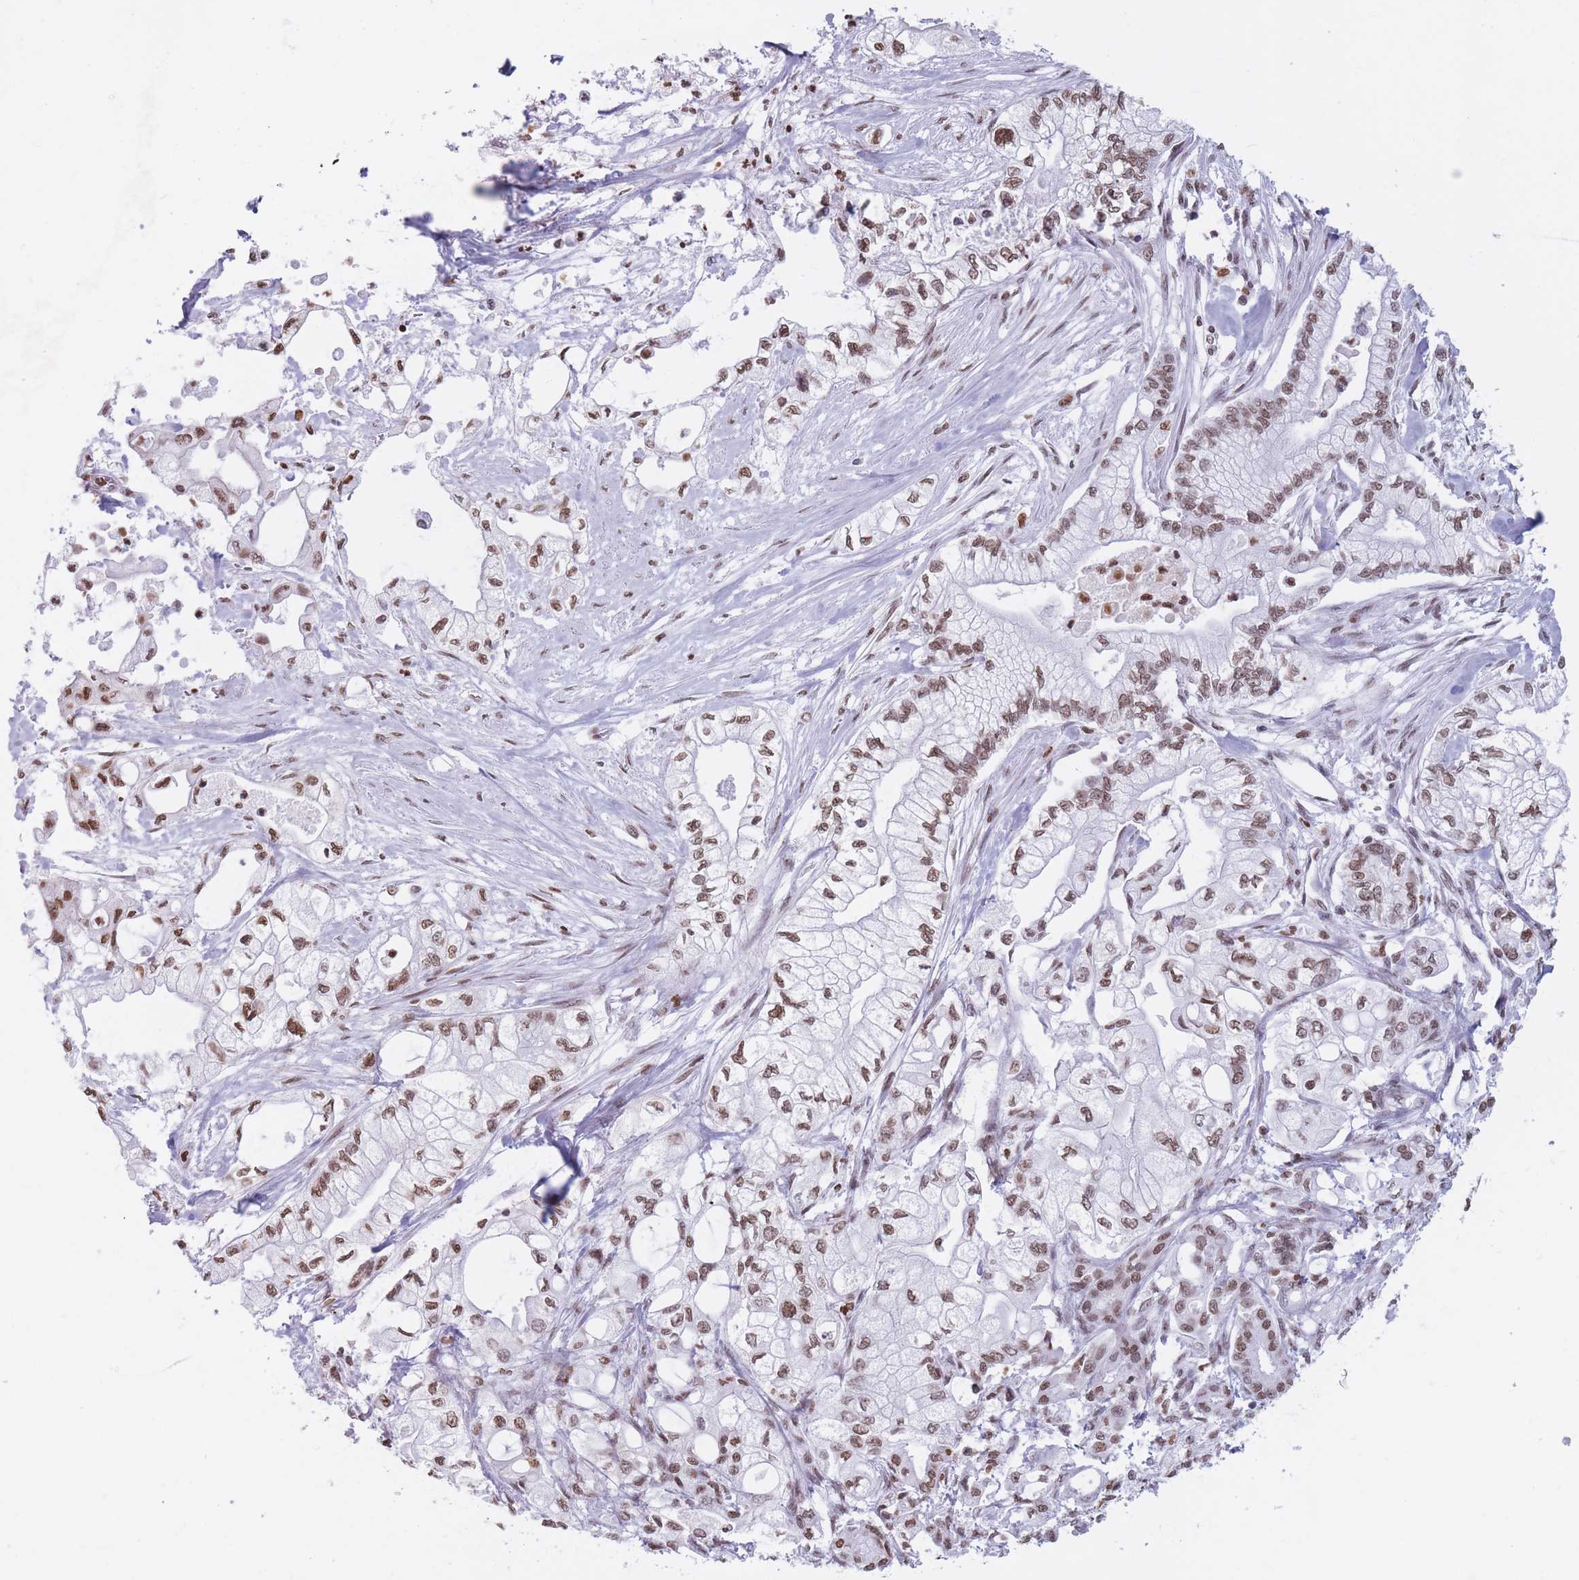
{"staining": {"intensity": "moderate", "quantity": ">75%", "location": "nuclear"}, "tissue": "pancreatic cancer", "cell_type": "Tumor cells", "image_type": "cancer", "snomed": [{"axis": "morphology", "description": "Adenocarcinoma, NOS"}, {"axis": "topography", "description": "Pancreas"}], "caption": "Moderate nuclear expression for a protein is appreciated in about >75% of tumor cells of pancreatic cancer using immunohistochemistry (IHC).", "gene": "RYK", "patient": {"sex": "male", "age": 79}}